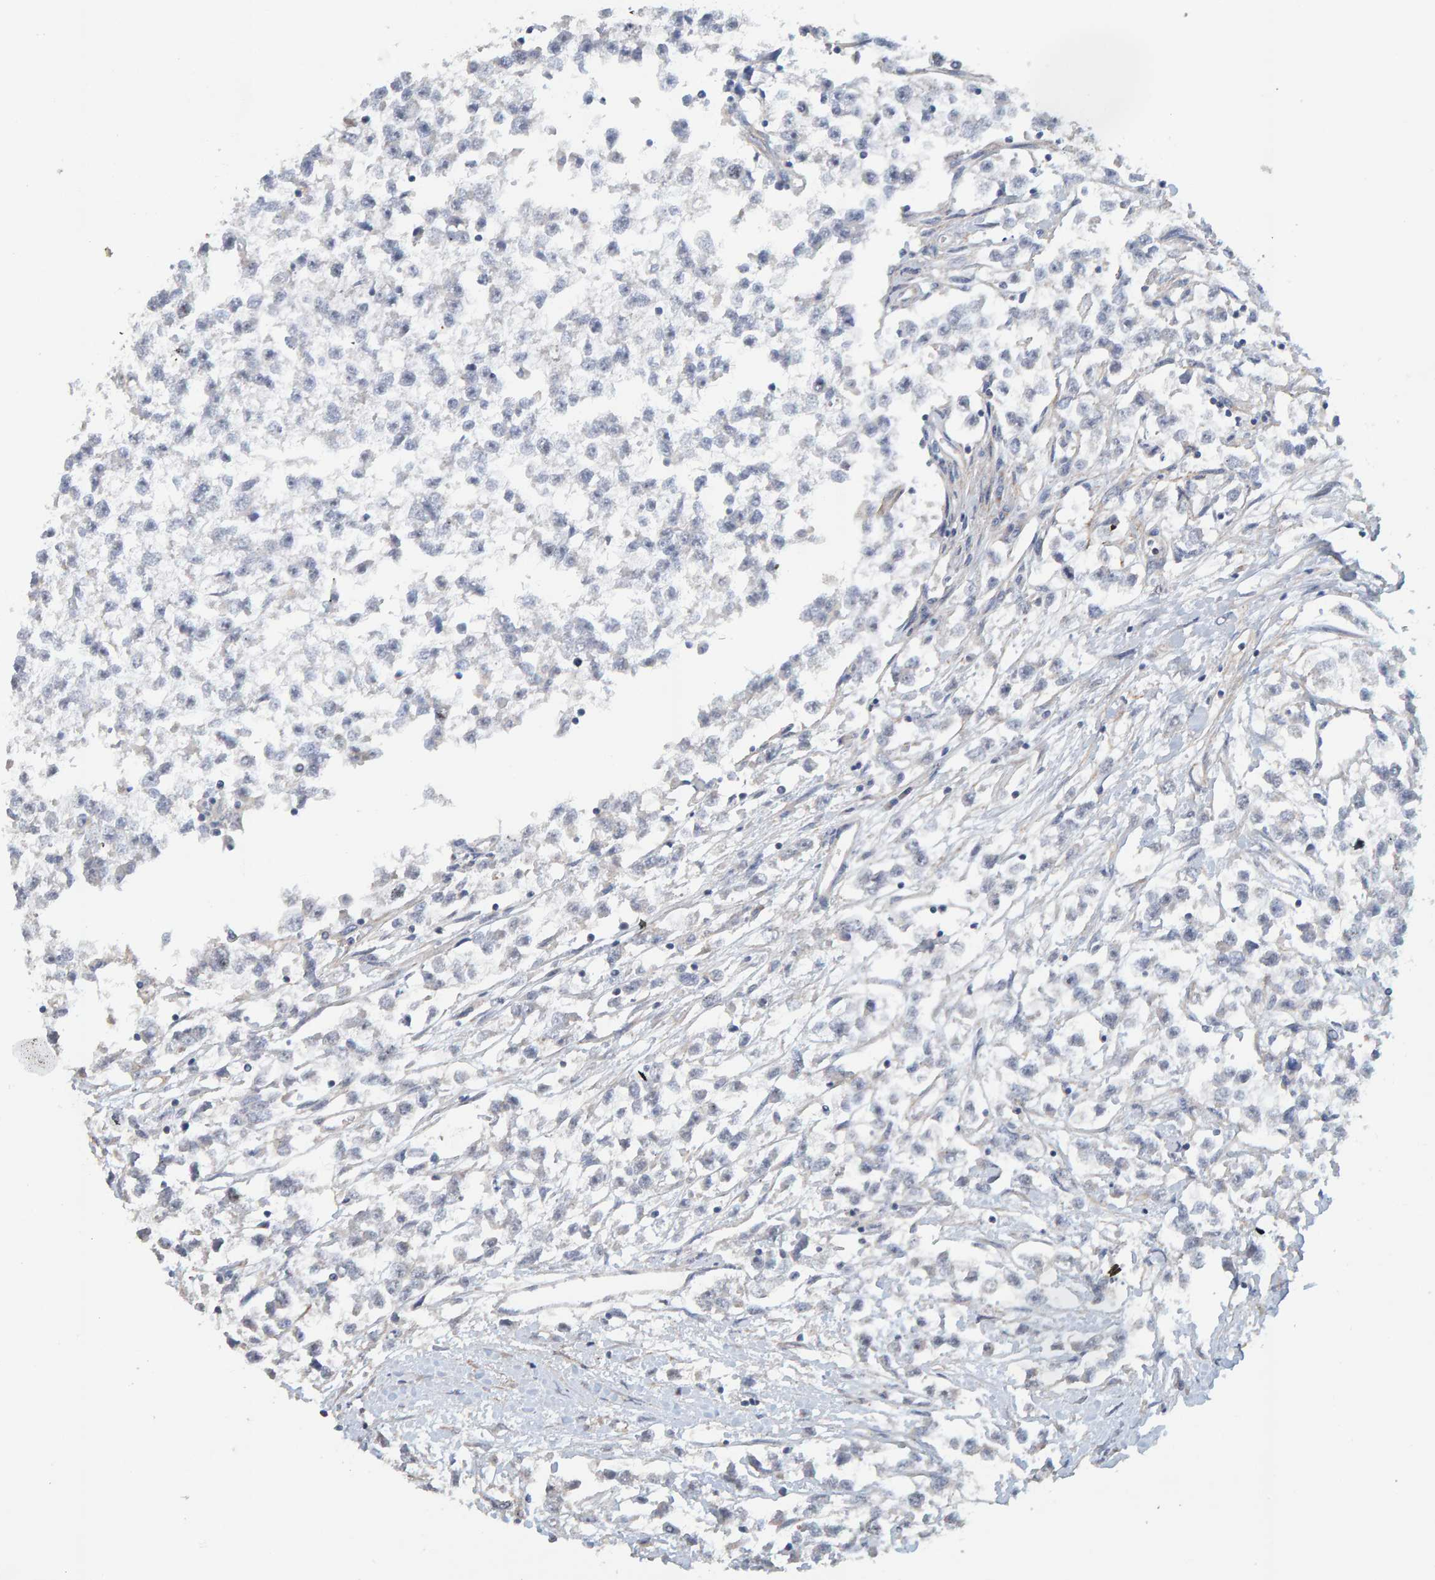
{"staining": {"intensity": "negative", "quantity": "none", "location": "none"}, "tissue": "testis cancer", "cell_type": "Tumor cells", "image_type": "cancer", "snomed": [{"axis": "morphology", "description": "Seminoma, NOS"}, {"axis": "morphology", "description": "Carcinoma, Embryonal, NOS"}, {"axis": "topography", "description": "Testis"}], "caption": "Immunohistochemistry (IHC) image of neoplastic tissue: testis cancer (embryonal carcinoma) stained with DAB exhibits no significant protein expression in tumor cells.", "gene": "RGP1", "patient": {"sex": "male", "age": 51}}